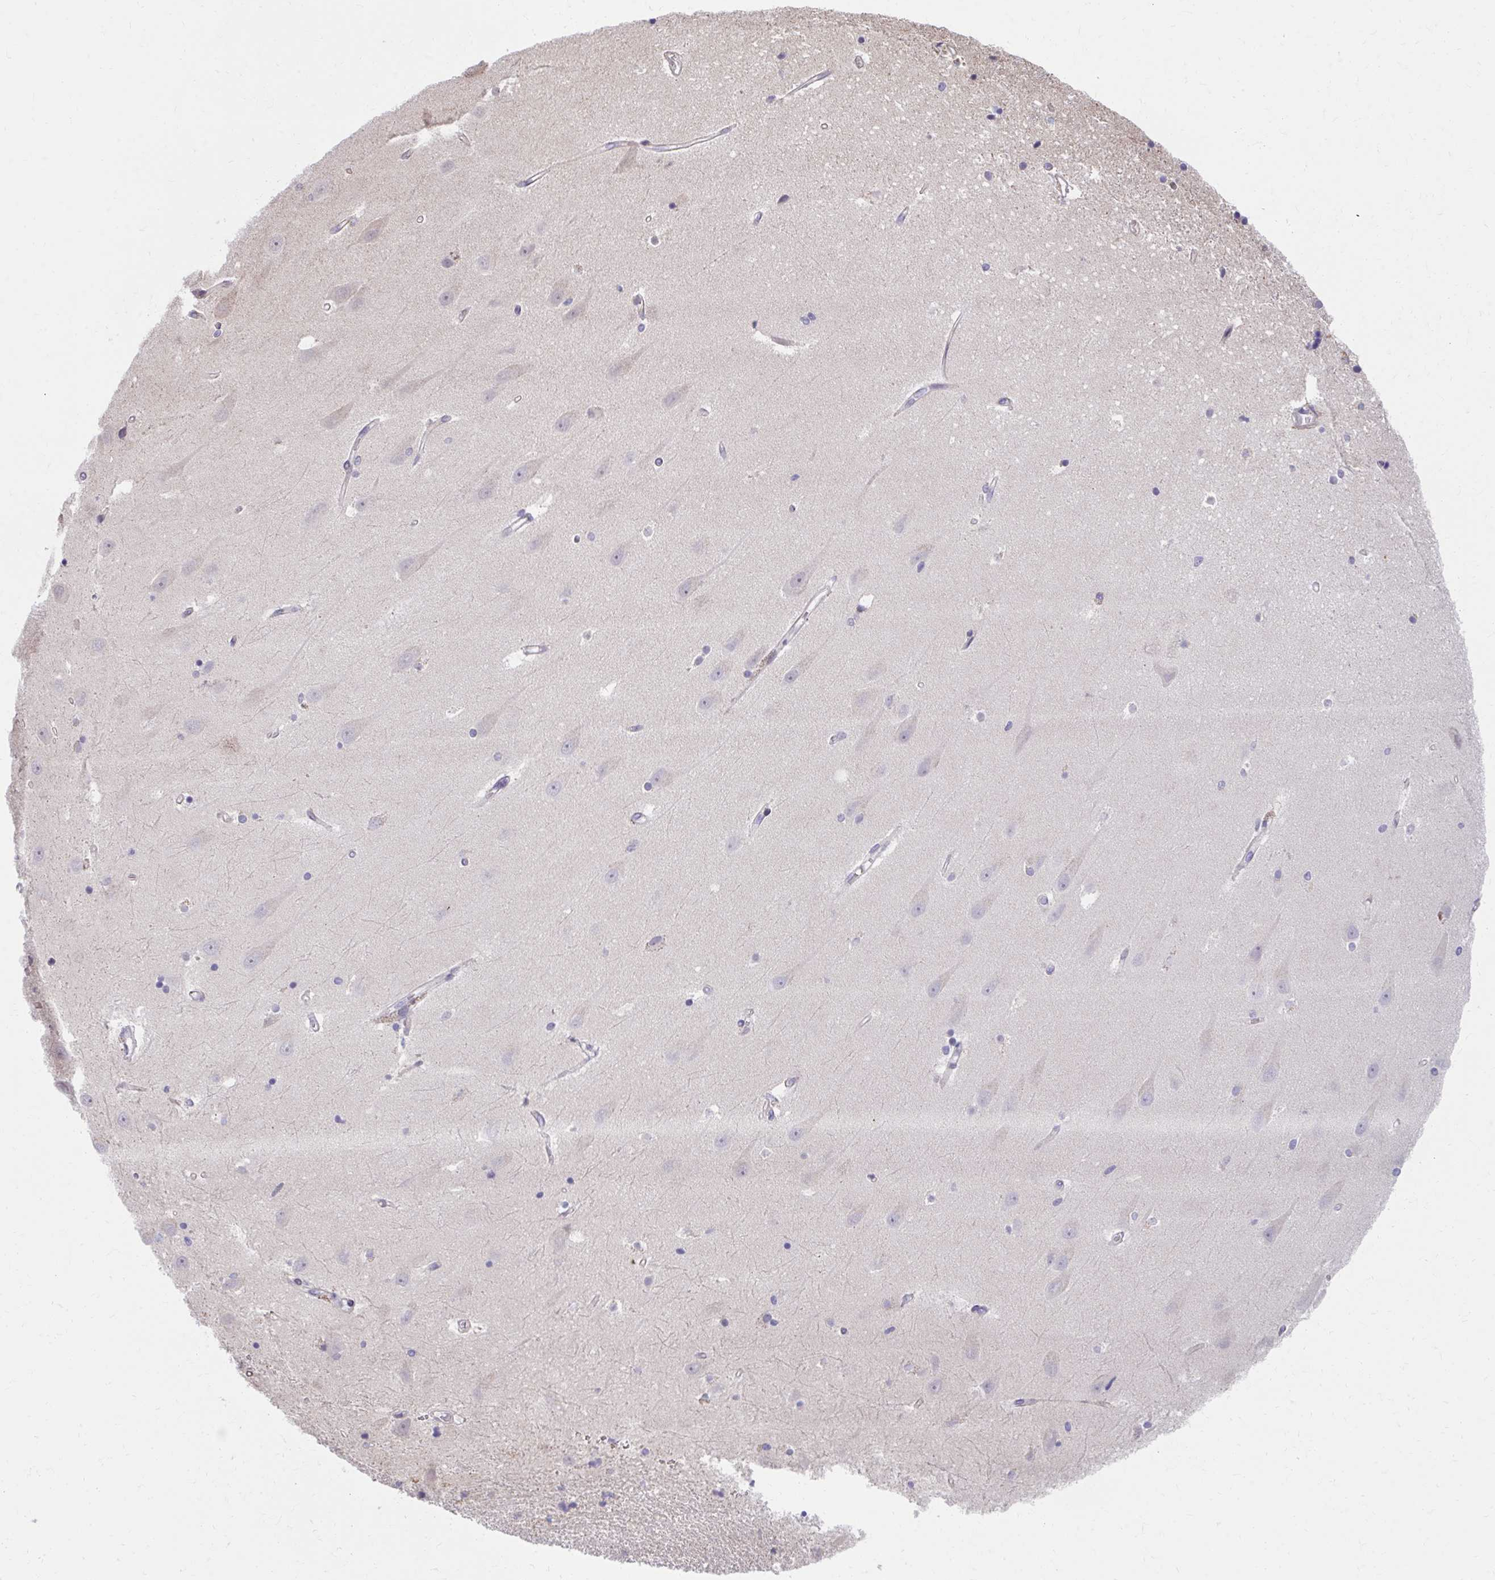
{"staining": {"intensity": "negative", "quantity": "none", "location": "none"}, "tissue": "hippocampus", "cell_type": "Glial cells", "image_type": "normal", "snomed": [{"axis": "morphology", "description": "Normal tissue, NOS"}, {"axis": "topography", "description": "Hippocampus"}], "caption": "A high-resolution histopathology image shows IHC staining of unremarkable hippocampus, which exhibits no significant positivity in glial cells.", "gene": "ZNF778", "patient": {"sex": "male", "age": 63}}